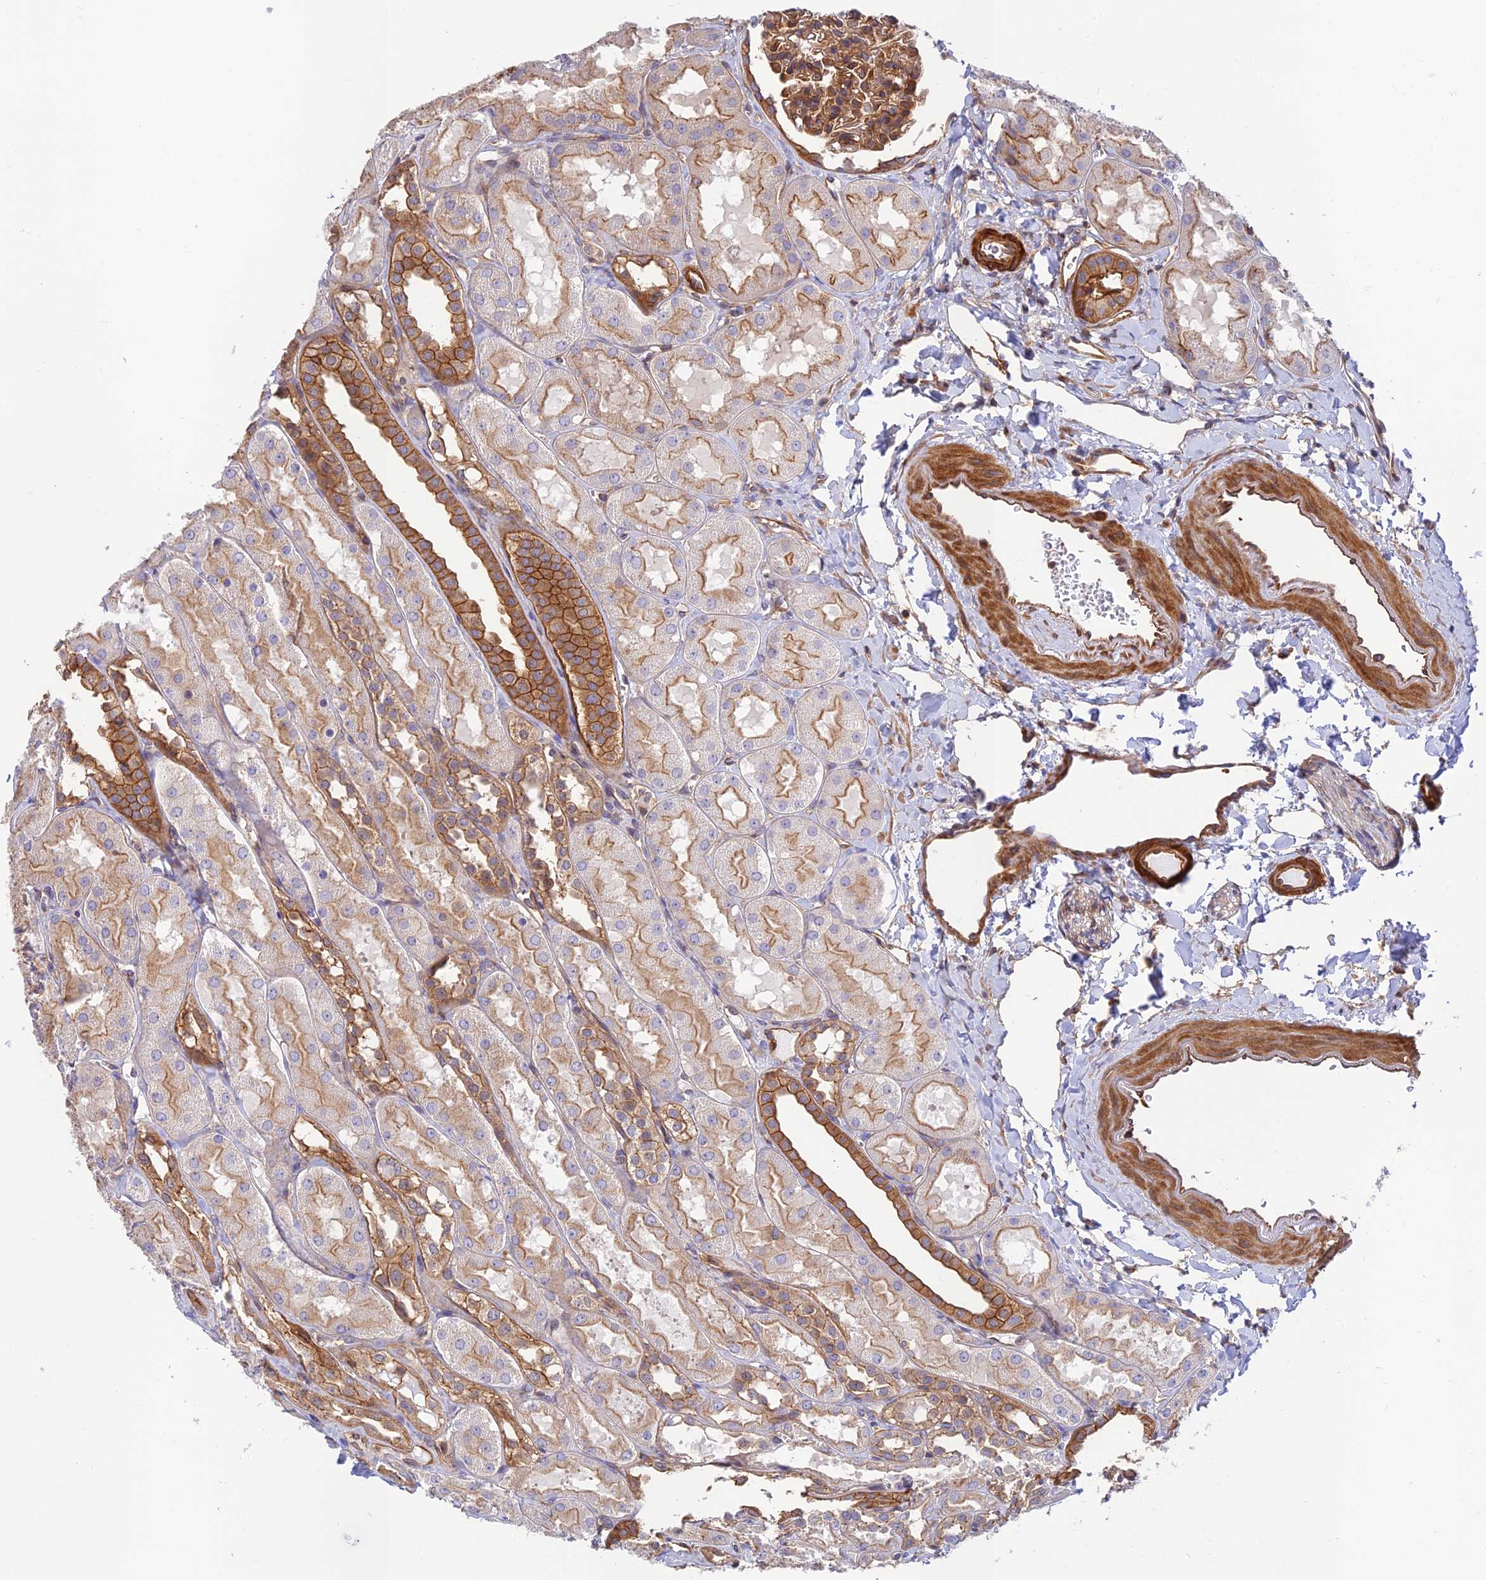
{"staining": {"intensity": "moderate", "quantity": ">75%", "location": "cytoplasmic/membranous"}, "tissue": "kidney", "cell_type": "Cells in glomeruli", "image_type": "normal", "snomed": [{"axis": "morphology", "description": "Normal tissue, NOS"}, {"axis": "topography", "description": "Kidney"}, {"axis": "topography", "description": "Urinary bladder"}], "caption": "Immunohistochemical staining of unremarkable human kidney shows medium levels of moderate cytoplasmic/membranous positivity in approximately >75% of cells in glomeruli. (IHC, brightfield microscopy, high magnification).", "gene": "PPP1R12C", "patient": {"sex": "male", "age": 16}}